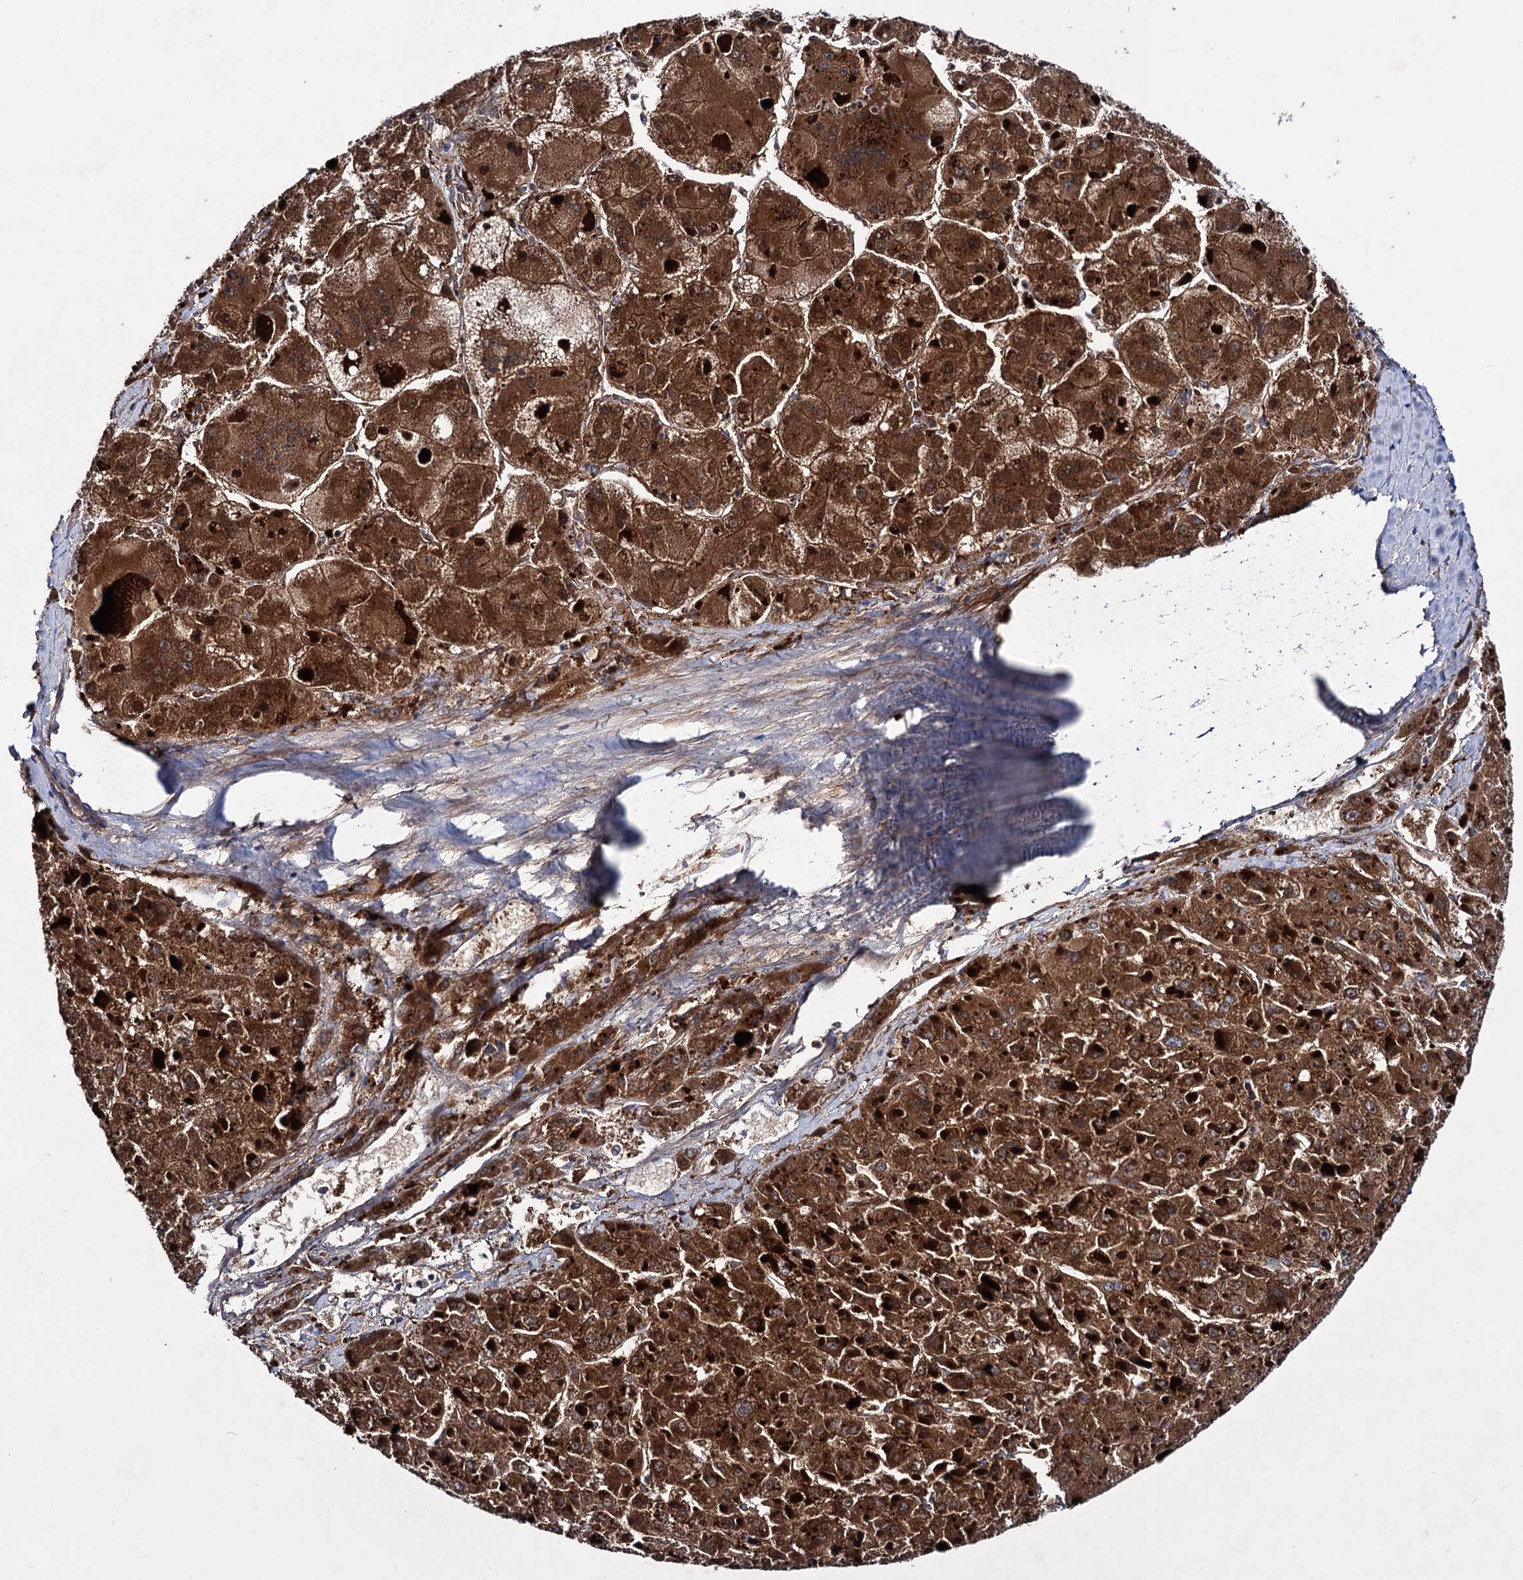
{"staining": {"intensity": "strong", "quantity": ">75%", "location": "cytoplasmic/membranous"}, "tissue": "liver cancer", "cell_type": "Tumor cells", "image_type": "cancer", "snomed": [{"axis": "morphology", "description": "Carcinoma, Hepatocellular, NOS"}, {"axis": "topography", "description": "Liver"}], "caption": "Immunohistochemistry (IHC) of human liver hepatocellular carcinoma demonstrates high levels of strong cytoplasmic/membranous expression in approximately >75% of tumor cells.", "gene": "CLPB", "patient": {"sex": "female", "age": 73}}